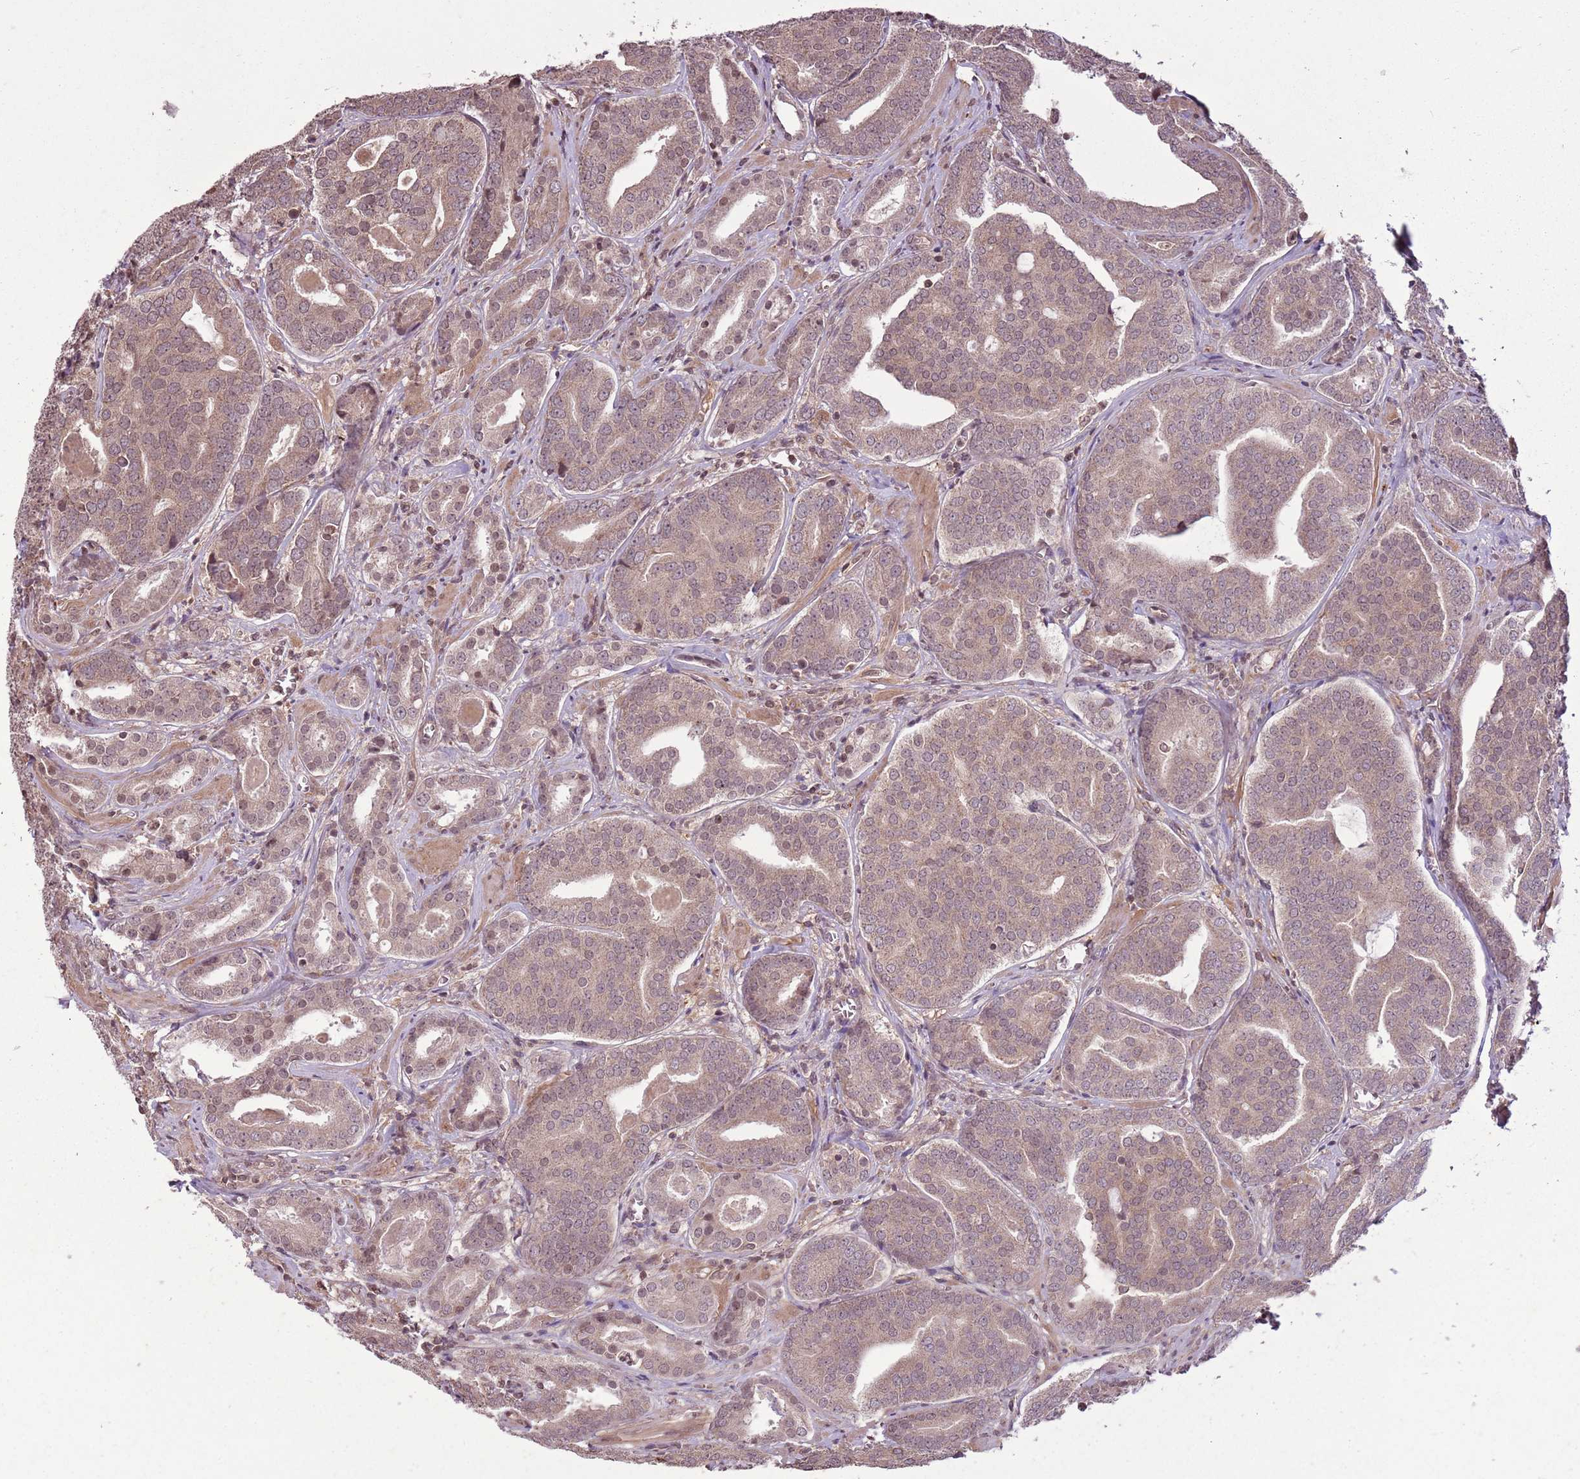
{"staining": {"intensity": "moderate", "quantity": ">75%", "location": "cytoplasmic/membranous"}, "tissue": "prostate cancer", "cell_type": "Tumor cells", "image_type": "cancer", "snomed": [{"axis": "morphology", "description": "Adenocarcinoma, High grade"}, {"axis": "topography", "description": "Prostate"}], "caption": "Prostate cancer (adenocarcinoma (high-grade)) stained with DAB (3,3'-diaminobenzidine) immunohistochemistry demonstrates medium levels of moderate cytoplasmic/membranous positivity in about >75% of tumor cells.", "gene": "CAPN9", "patient": {"sex": "male", "age": 55}}